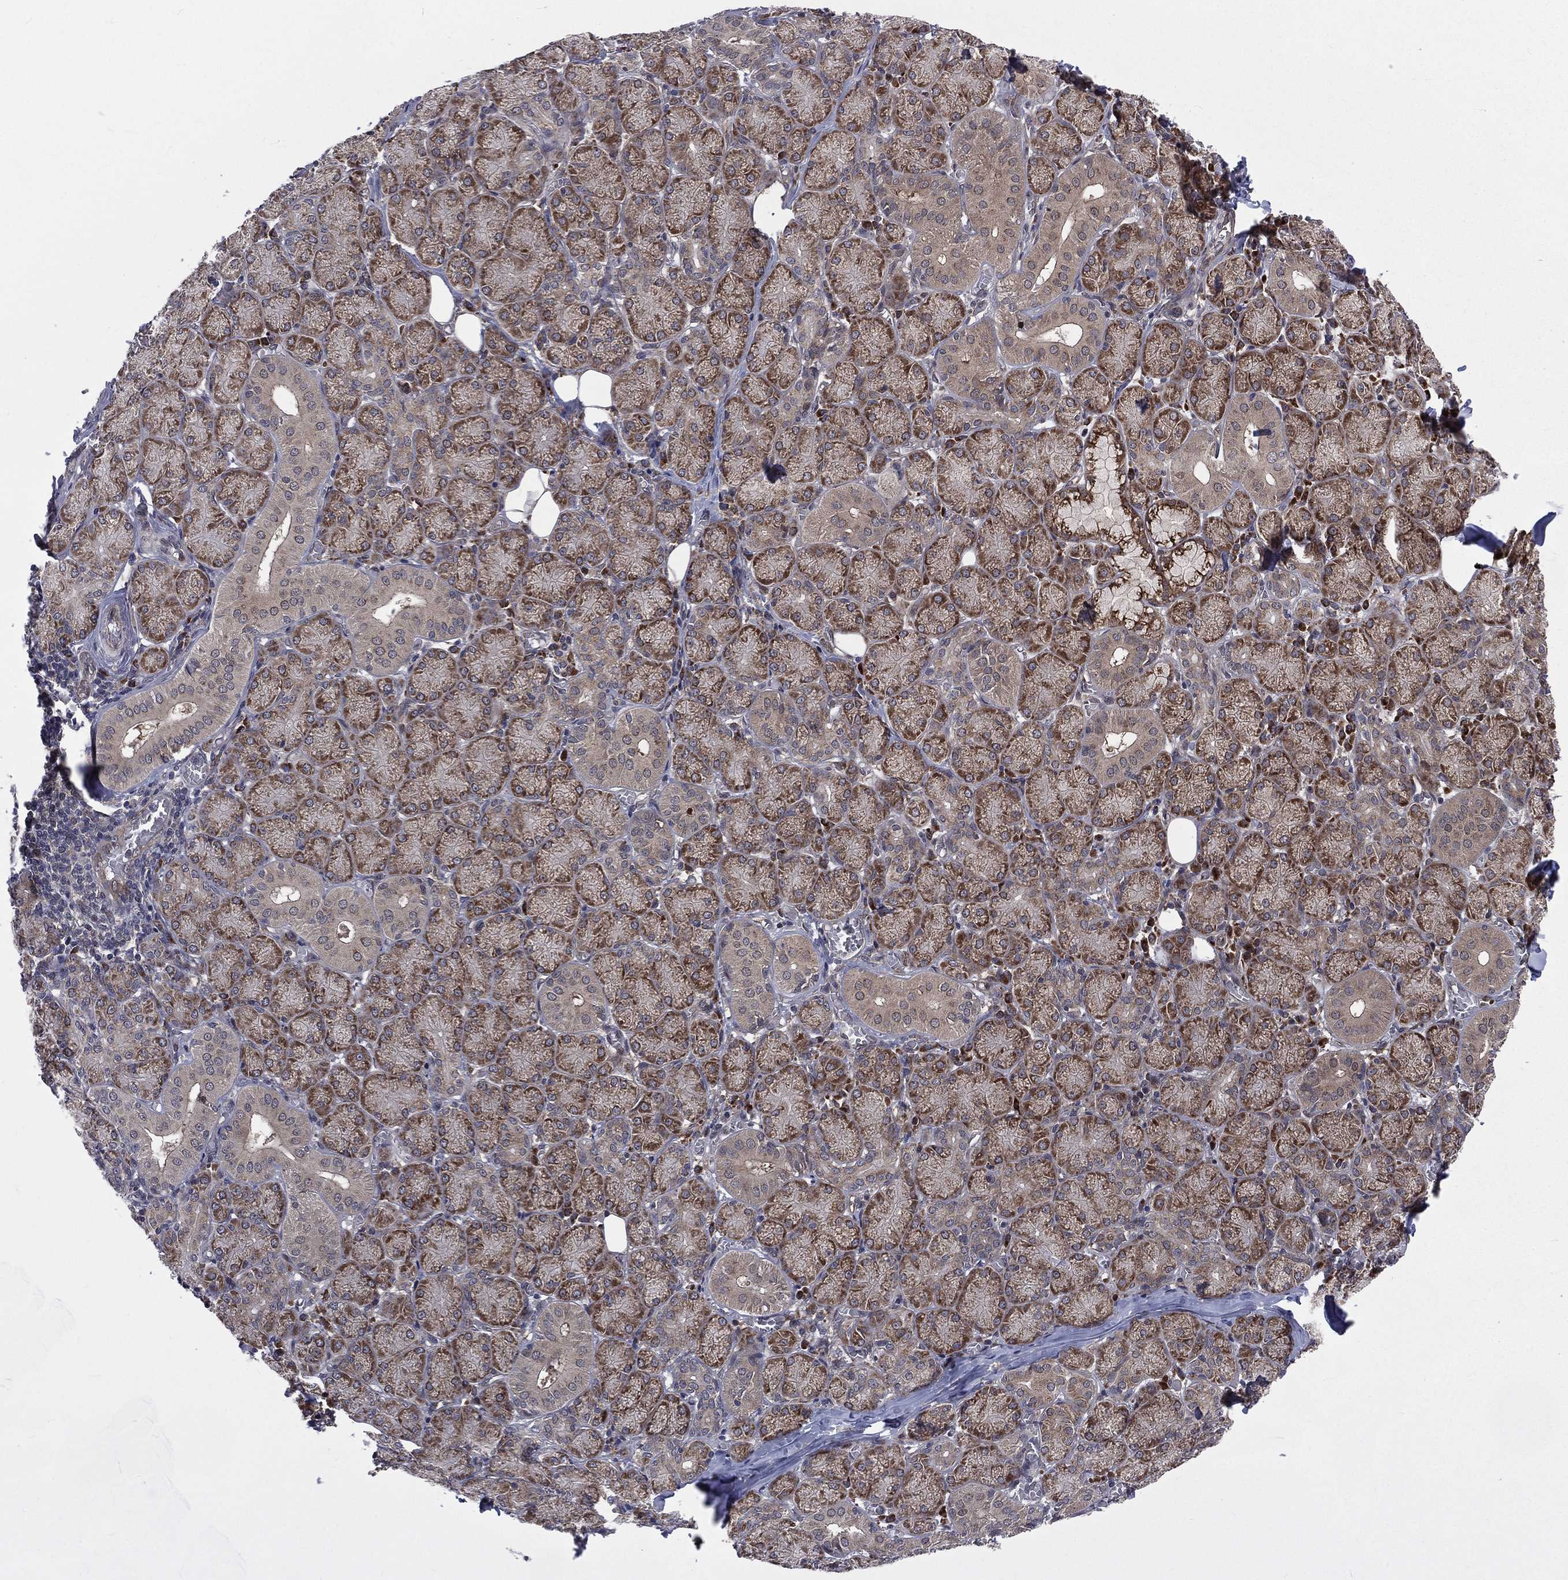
{"staining": {"intensity": "moderate", "quantity": ">75%", "location": "cytoplasmic/membranous"}, "tissue": "salivary gland", "cell_type": "Glandular cells", "image_type": "normal", "snomed": [{"axis": "morphology", "description": "Normal tissue, NOS"}, {"axis": "topography", "description": "Salivary gland"}, {"axis": "topography", "description": "Peripheral nerve tissue"}], "caption": "Glandular cells show medium levels of moderate cytoplasmic/membranous positivity in approximately >75% of cells in unremarkable salivary gland. The staining is performed using DAB brown chromogen to label protein expression. The nuclei are counter-stained blue using hematoxylin.", "gene": "ARL3", "patient": {"sex": "female", "age": 24}}